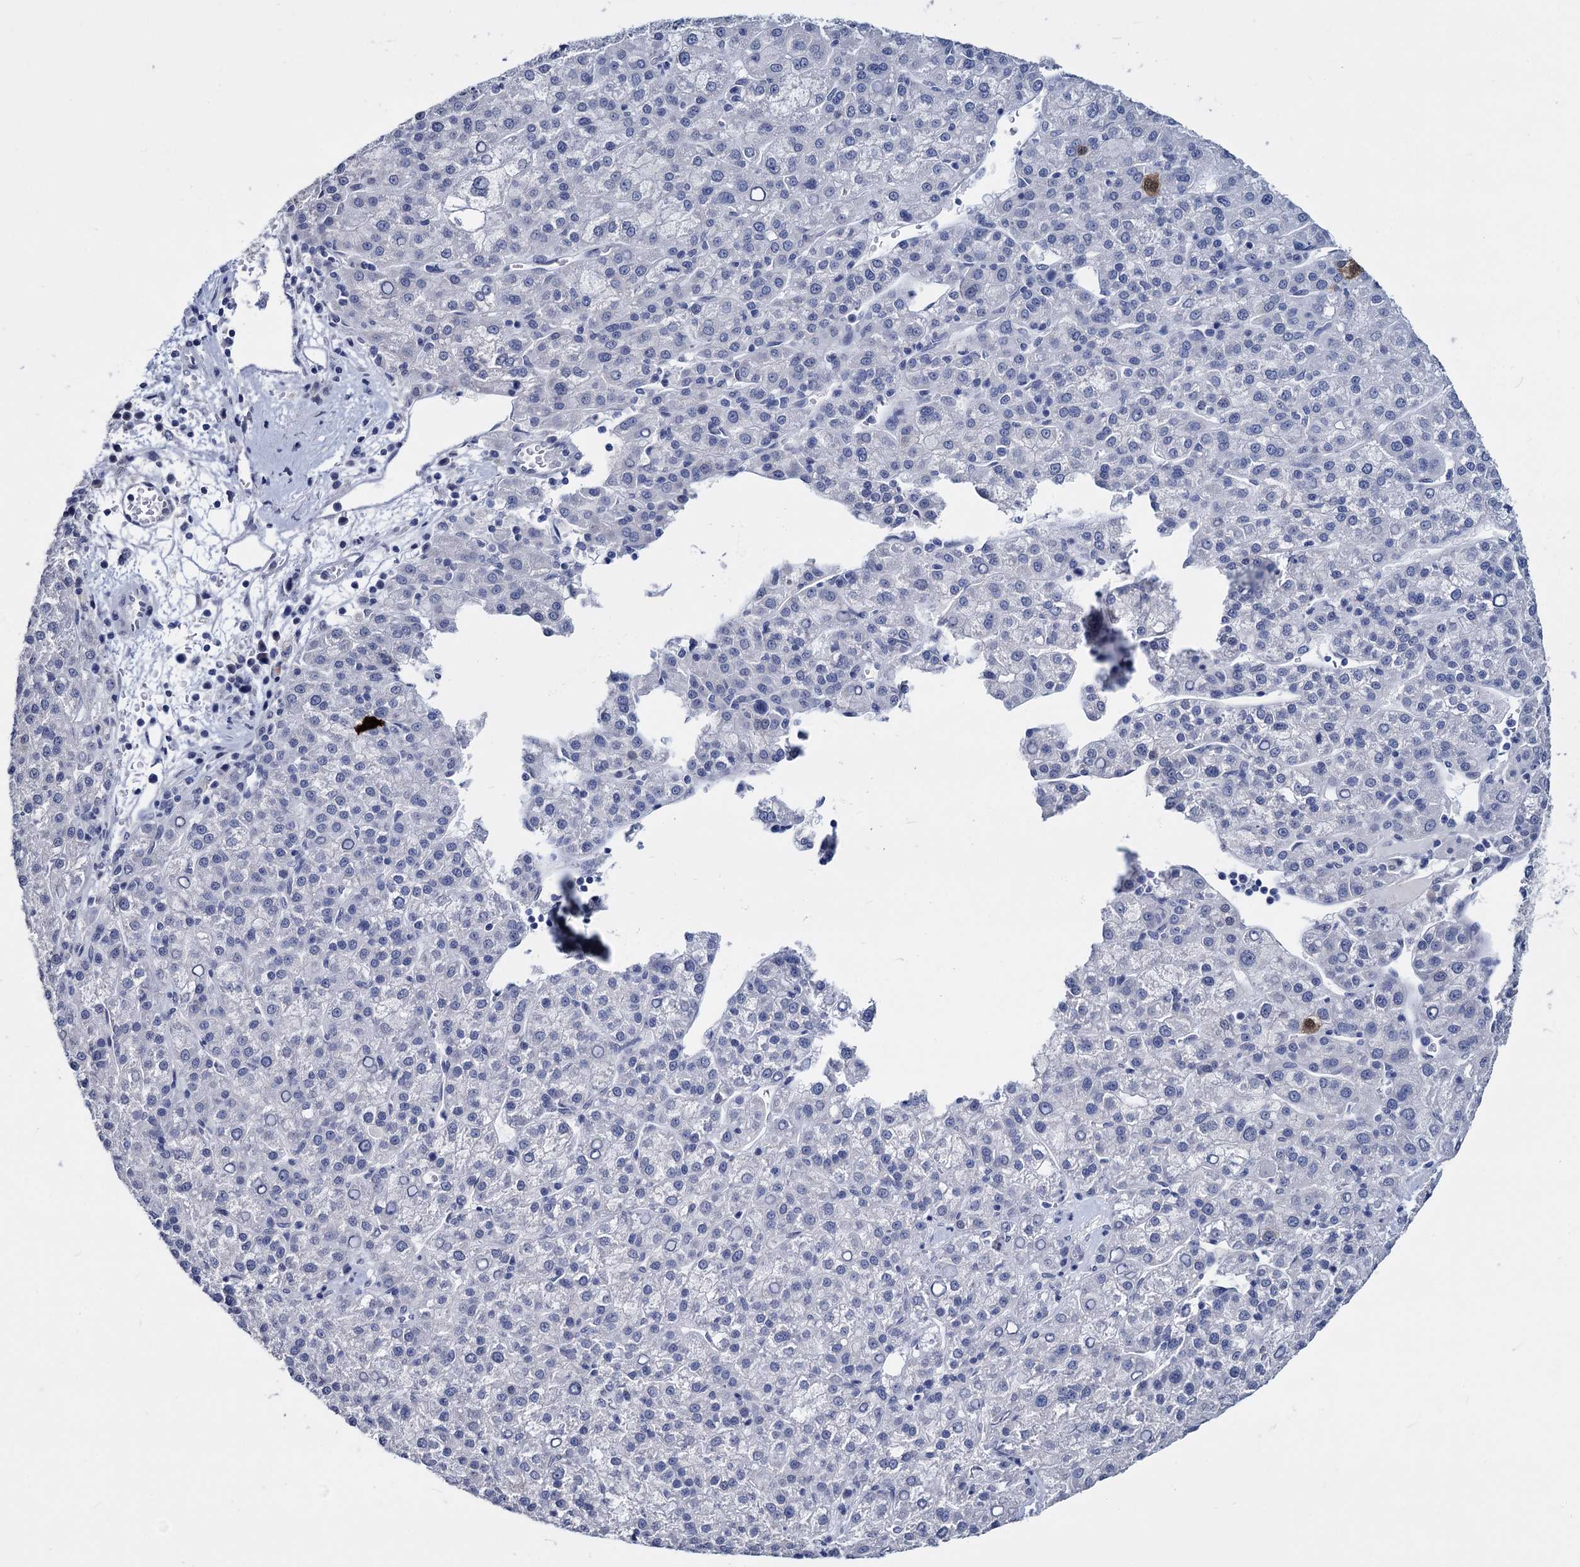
{"staining": {"intensity": "negative", "quantity": "none", "location": "none"}, "tissue": "liver cancer", "cell_type": "Tumor cells", "image_type": "cancer", "snomed": [{"axis": "morphology", "description": "Carcinoma, Hepatocellular, NOS"}, {"axis": "topography", "description": "Liver"}], "caption": "Tumor cells show no significant protein expression in liver hepatocellular carcinoma. (Stains: DAB IHC with hematoxylin counter stain, Microscopy: brightfield microscopy at high magnification).", "gene": "MAGEA4", "patient": {"sex": "female", "age": 58}}